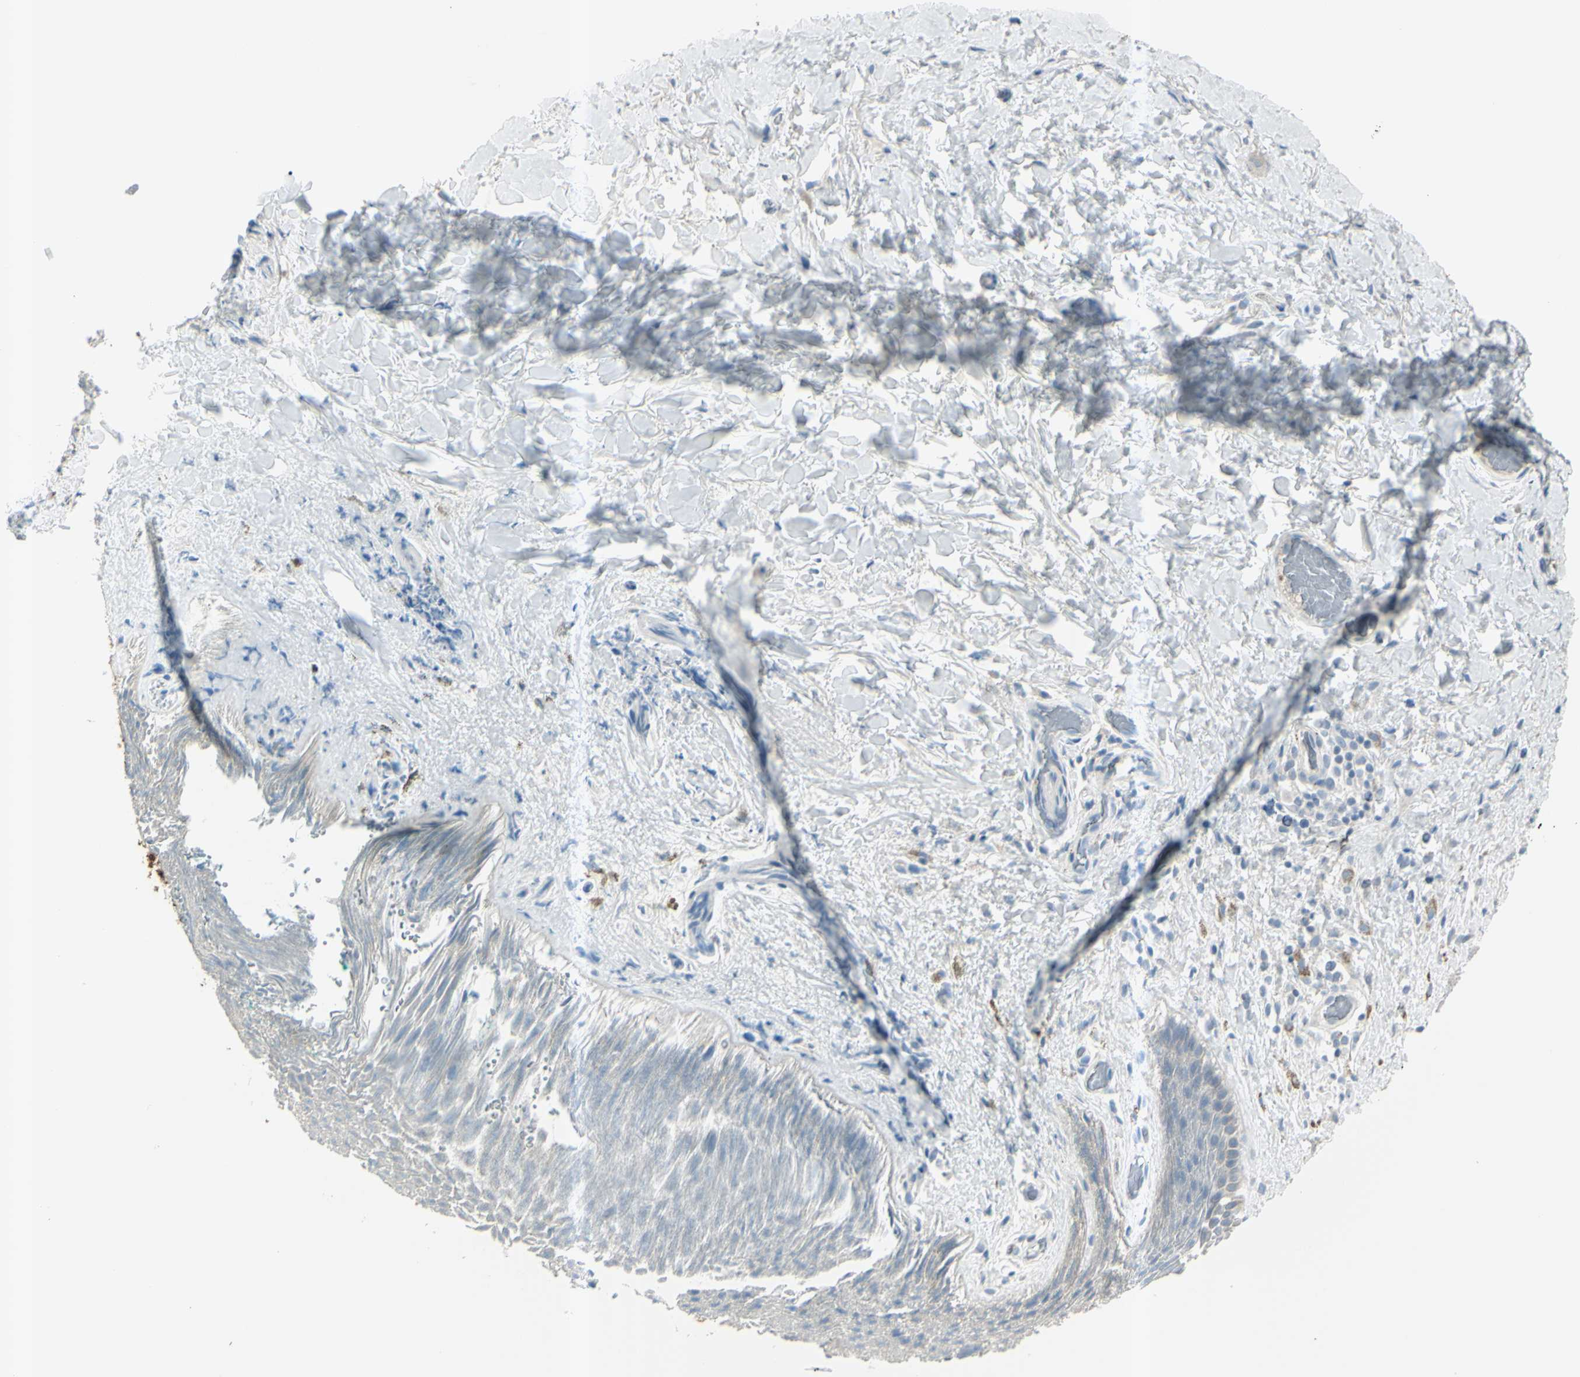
{"staining": {"intensity": "weak", "quantity": "<25%", "location": "cytoplasmic/membranous"}, "tissue": "skin", "cell_type": "Epidermal cells", "image_type": "normal", "snomed": [{"axis": "morphology", "description": "Normal tissue, NOS"}, {"axis": "topography", "description": "Anal"}], "caption": "Unremarkable skin was stained to show a protein in brown. There is no significant expression in epidermal cells. (DAB (3,3'-diaminobenzidine) immunohistochemistry, high magnification).", "gene": "GPR34", "patient": {"sex": "male", "age": 74}}